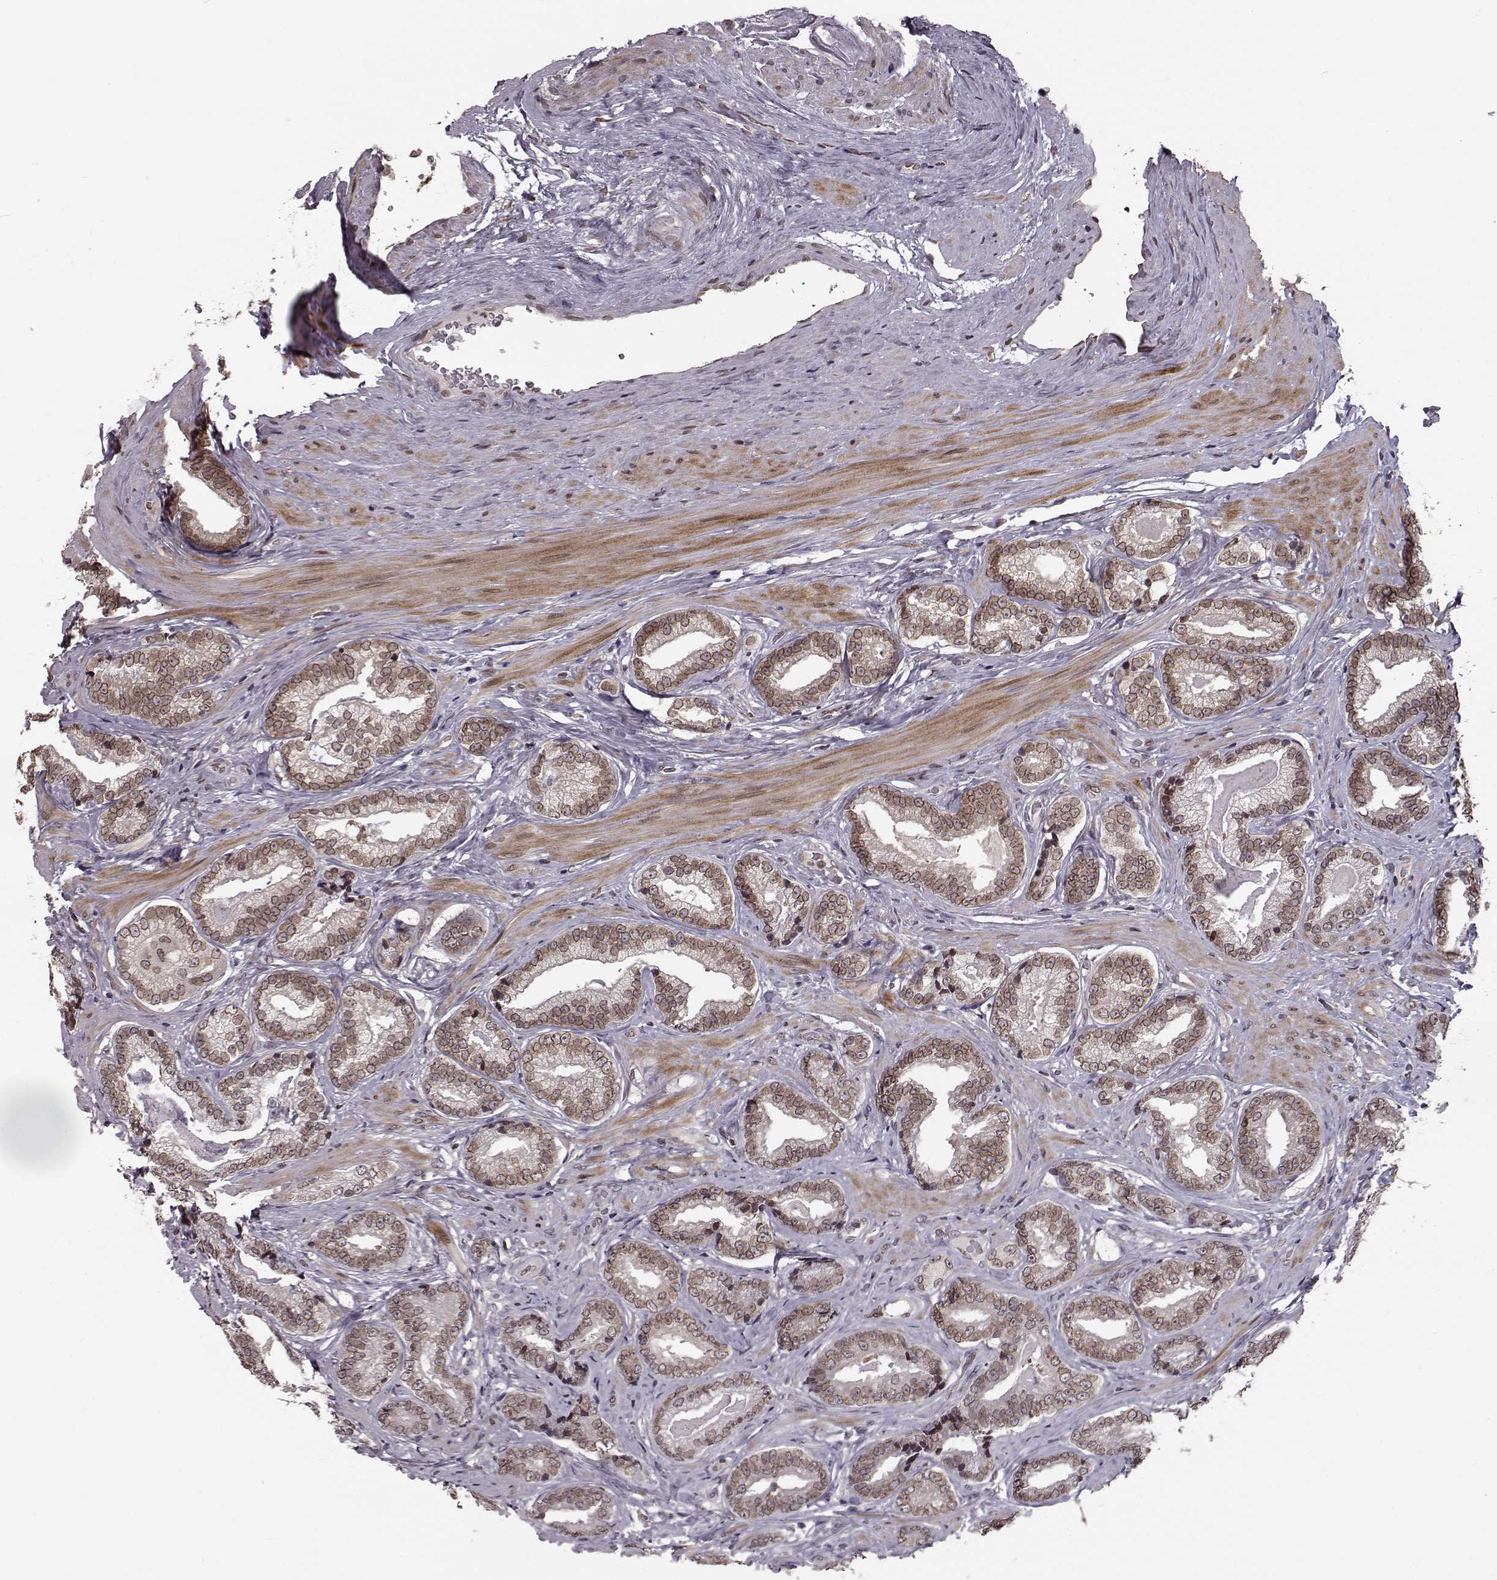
{"staining": {"intensity": "weak", "quantity": ">75%", "location": "cytoplasmic/membranous,nuclear"}, "tissue": "prostate cancer", "cell_type": "Tumor cells", "image_type": "cancer", "snomed": [{"axis": "morphology", "description": "Adenocarcinoma, Low grade"}, {"axis": "topography", "description": "Prostate"}], "caption": "Immunohistochemistry (IHC) image of prostate cancer stained for a protein (brown), which shows low levels of weak cytoplasmic/membranous and nuclear staining in about >75% of tumor cells.", "gene": "NUP37", "patient": {"sex": "male", "age": 61}}